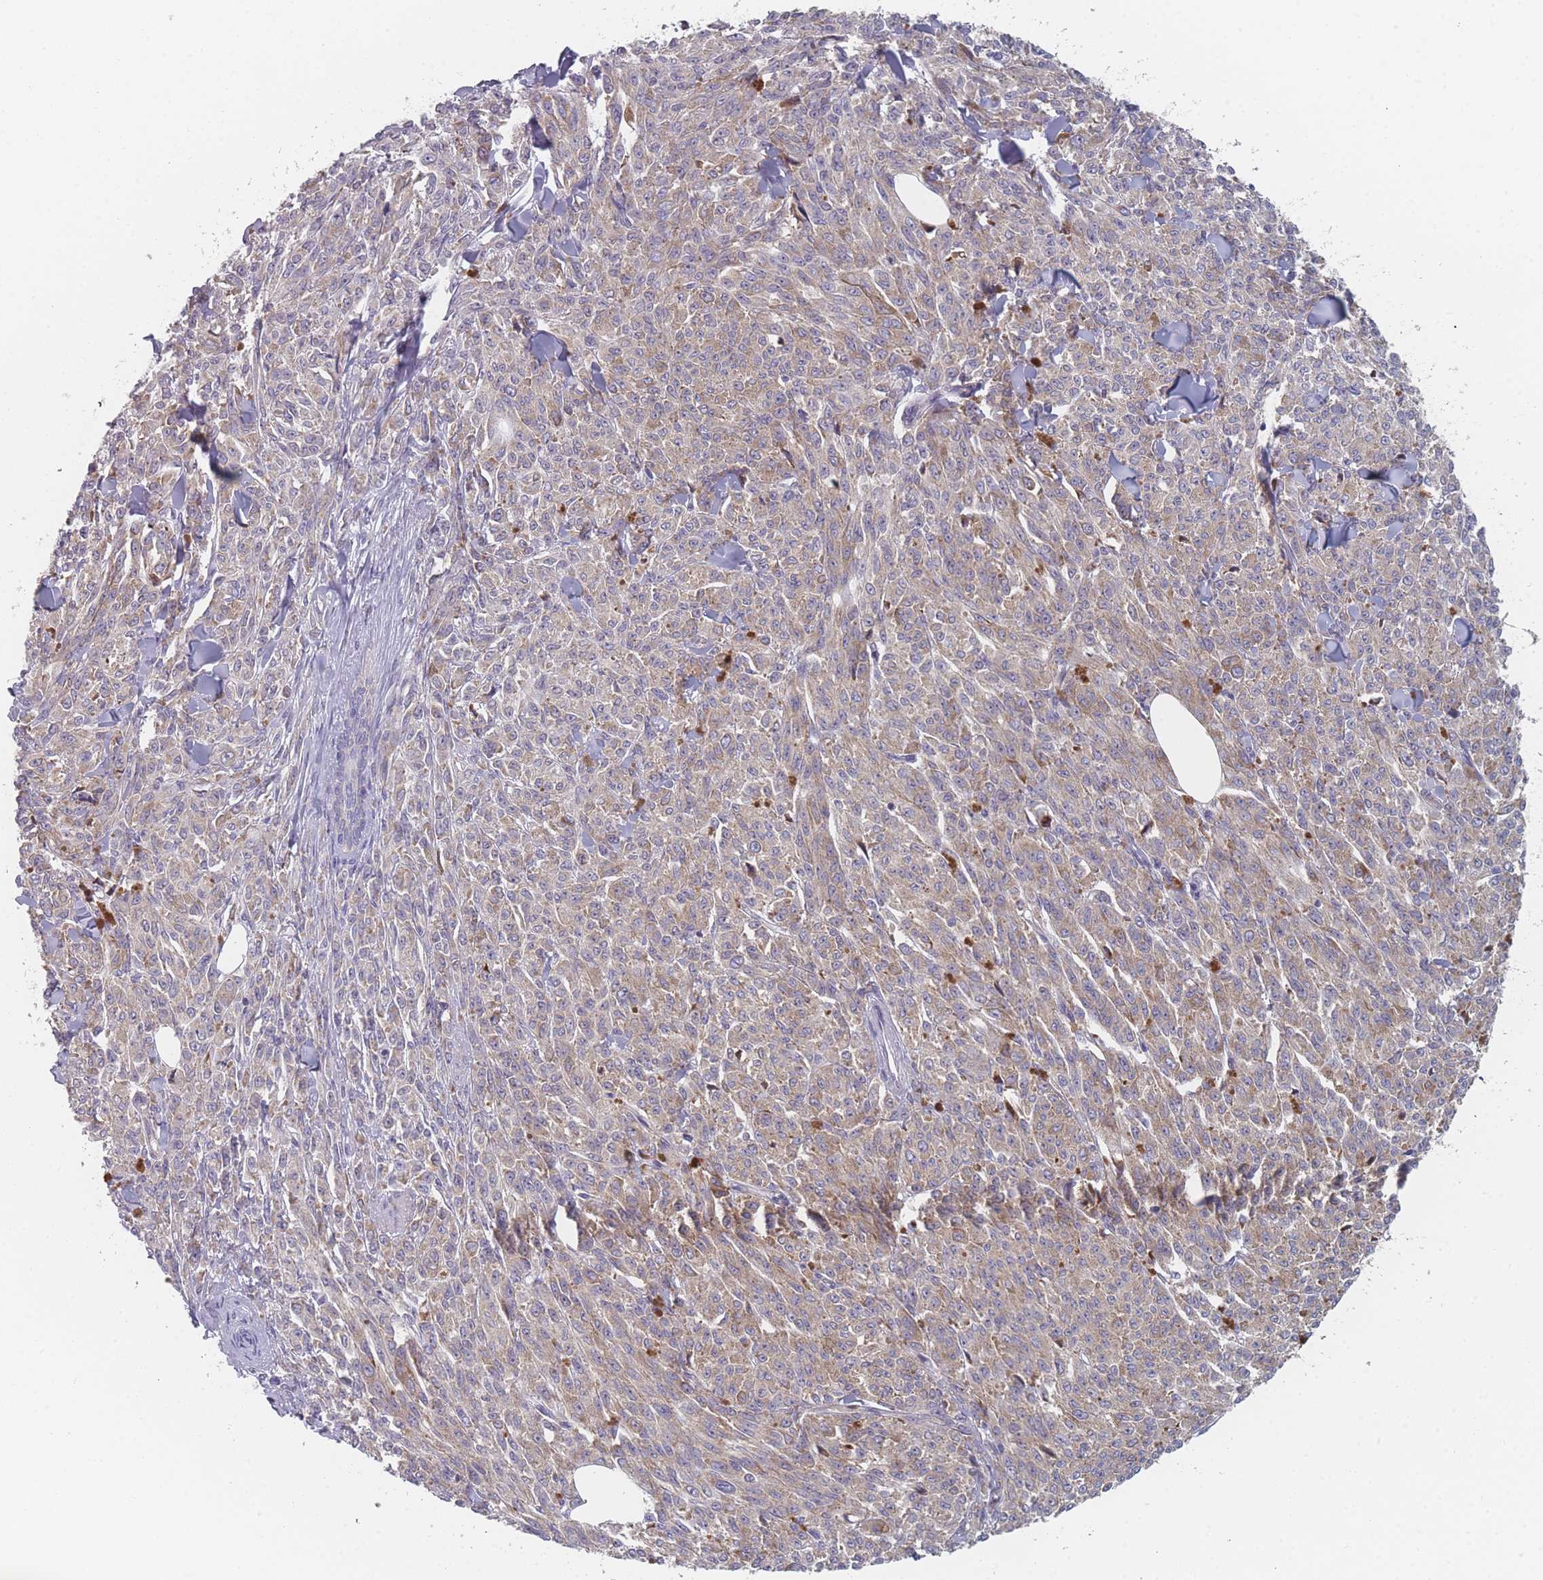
{"staining": {"intensity": "weak", "quantity": "<25%", "location": "cytoplasmic/membranous"}, "tissue": "melanoma", "cell_type": "Tumor cells", "image_type": "cancer", "snomed": [{"axis": "morphology", "description": "Malignant melanoma, NOS"}, {"axis": "topography", "description": "Skin"}], "caption": "Image shows no protein positivity in tumor cells of malignant melanoma tissue. Brightfield microscopy of IHC stained with DAB (brown) and hematoxylin (blue), captured at high magnification.", "gene": "CACNG5", "patient": {"sex": "female", "age": 52}}